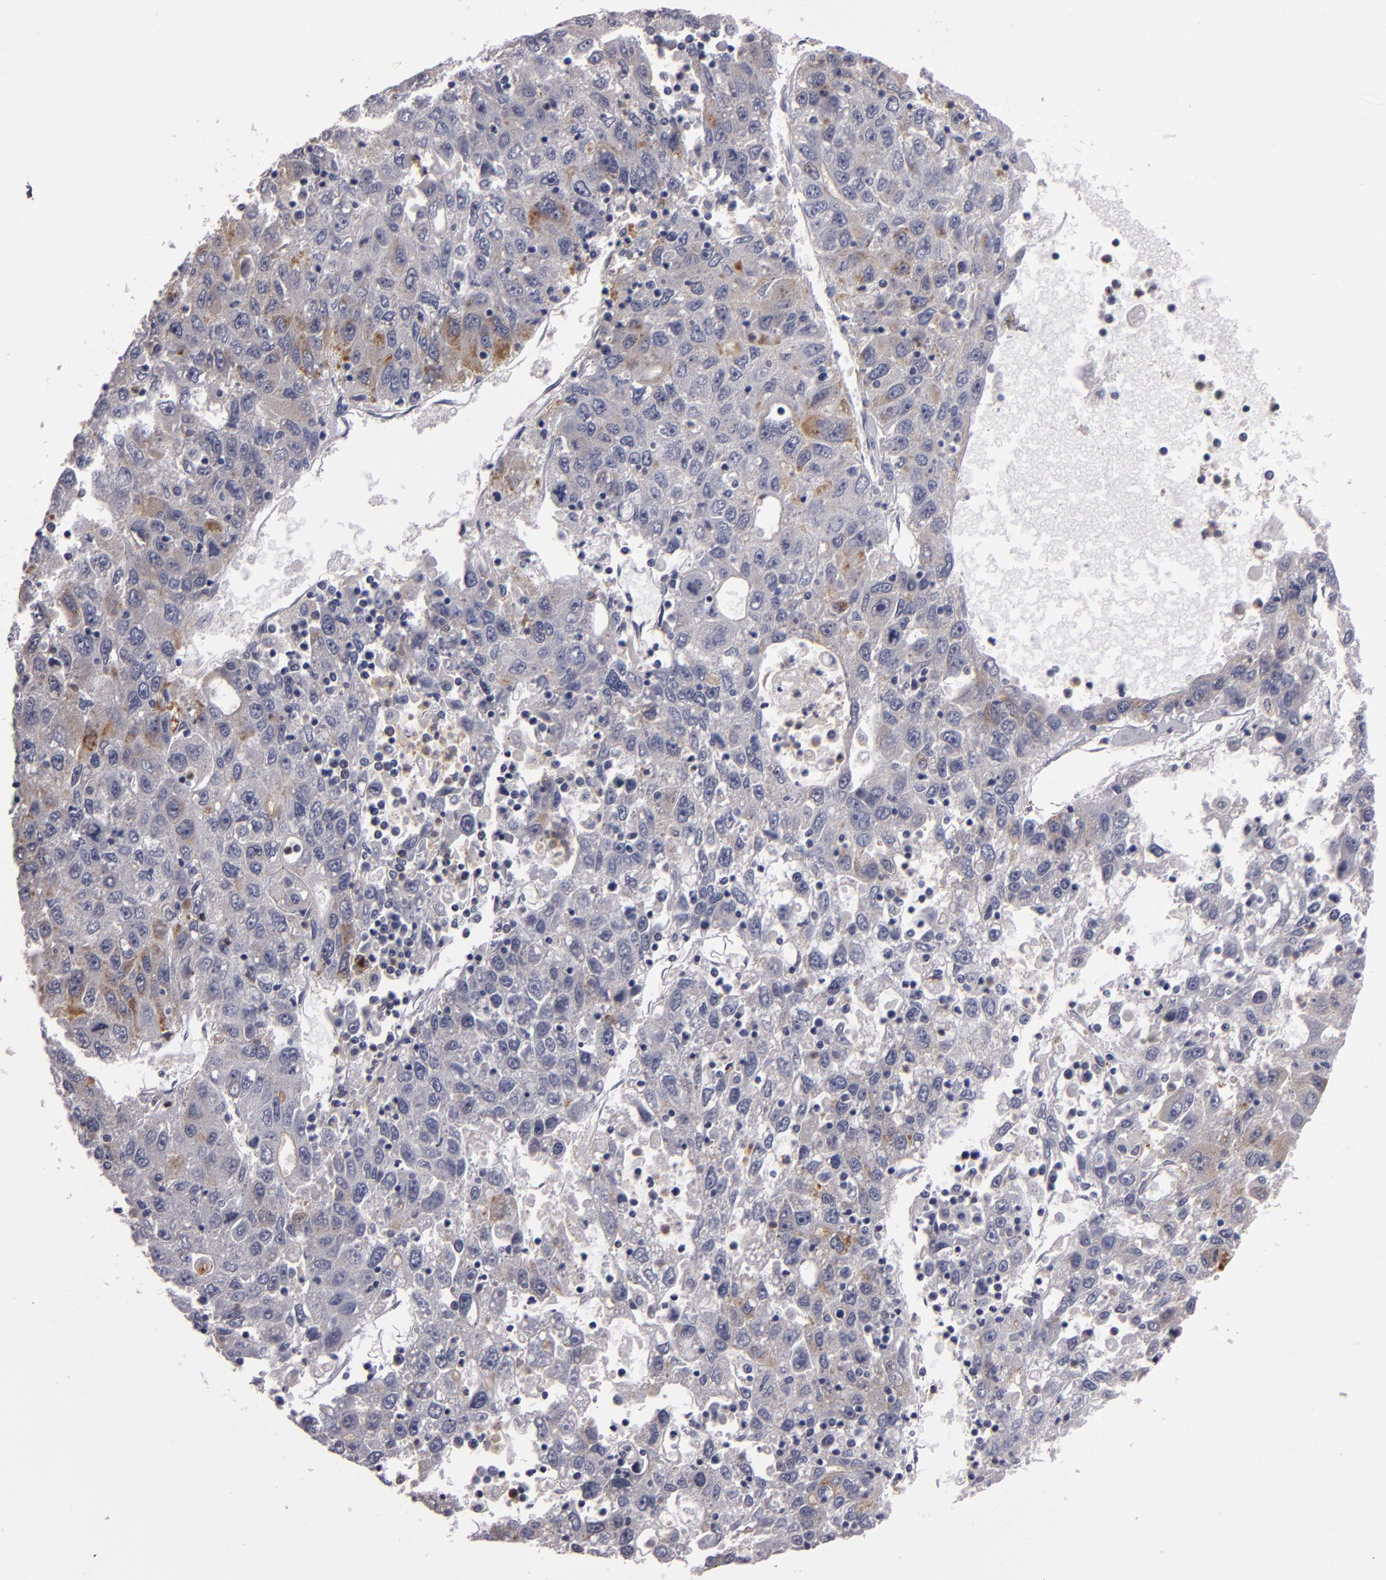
{"staining": {"intensity": "moderate", "quantity": "25%-75%", "location": "cytoplasmic/membranous"}, "tissue": "liver cancer", "cell_type": "Tumor cells", "image_type": "cancer", "snomed": [{"axis": "morphology", "description": "Carcinoma, Hepatocellular, NOS"}, {"axis": "topography", "description": "Liver"}], "caption": "Immunohistochemical staining of hepatocellular carcinoma (liver) reveals moderate cytoplasmic/membranous protein positivity in approximately 25%-75% of tumor cells.", "gene": "STX3", "patient": {"sex": "male", "age": 49}}